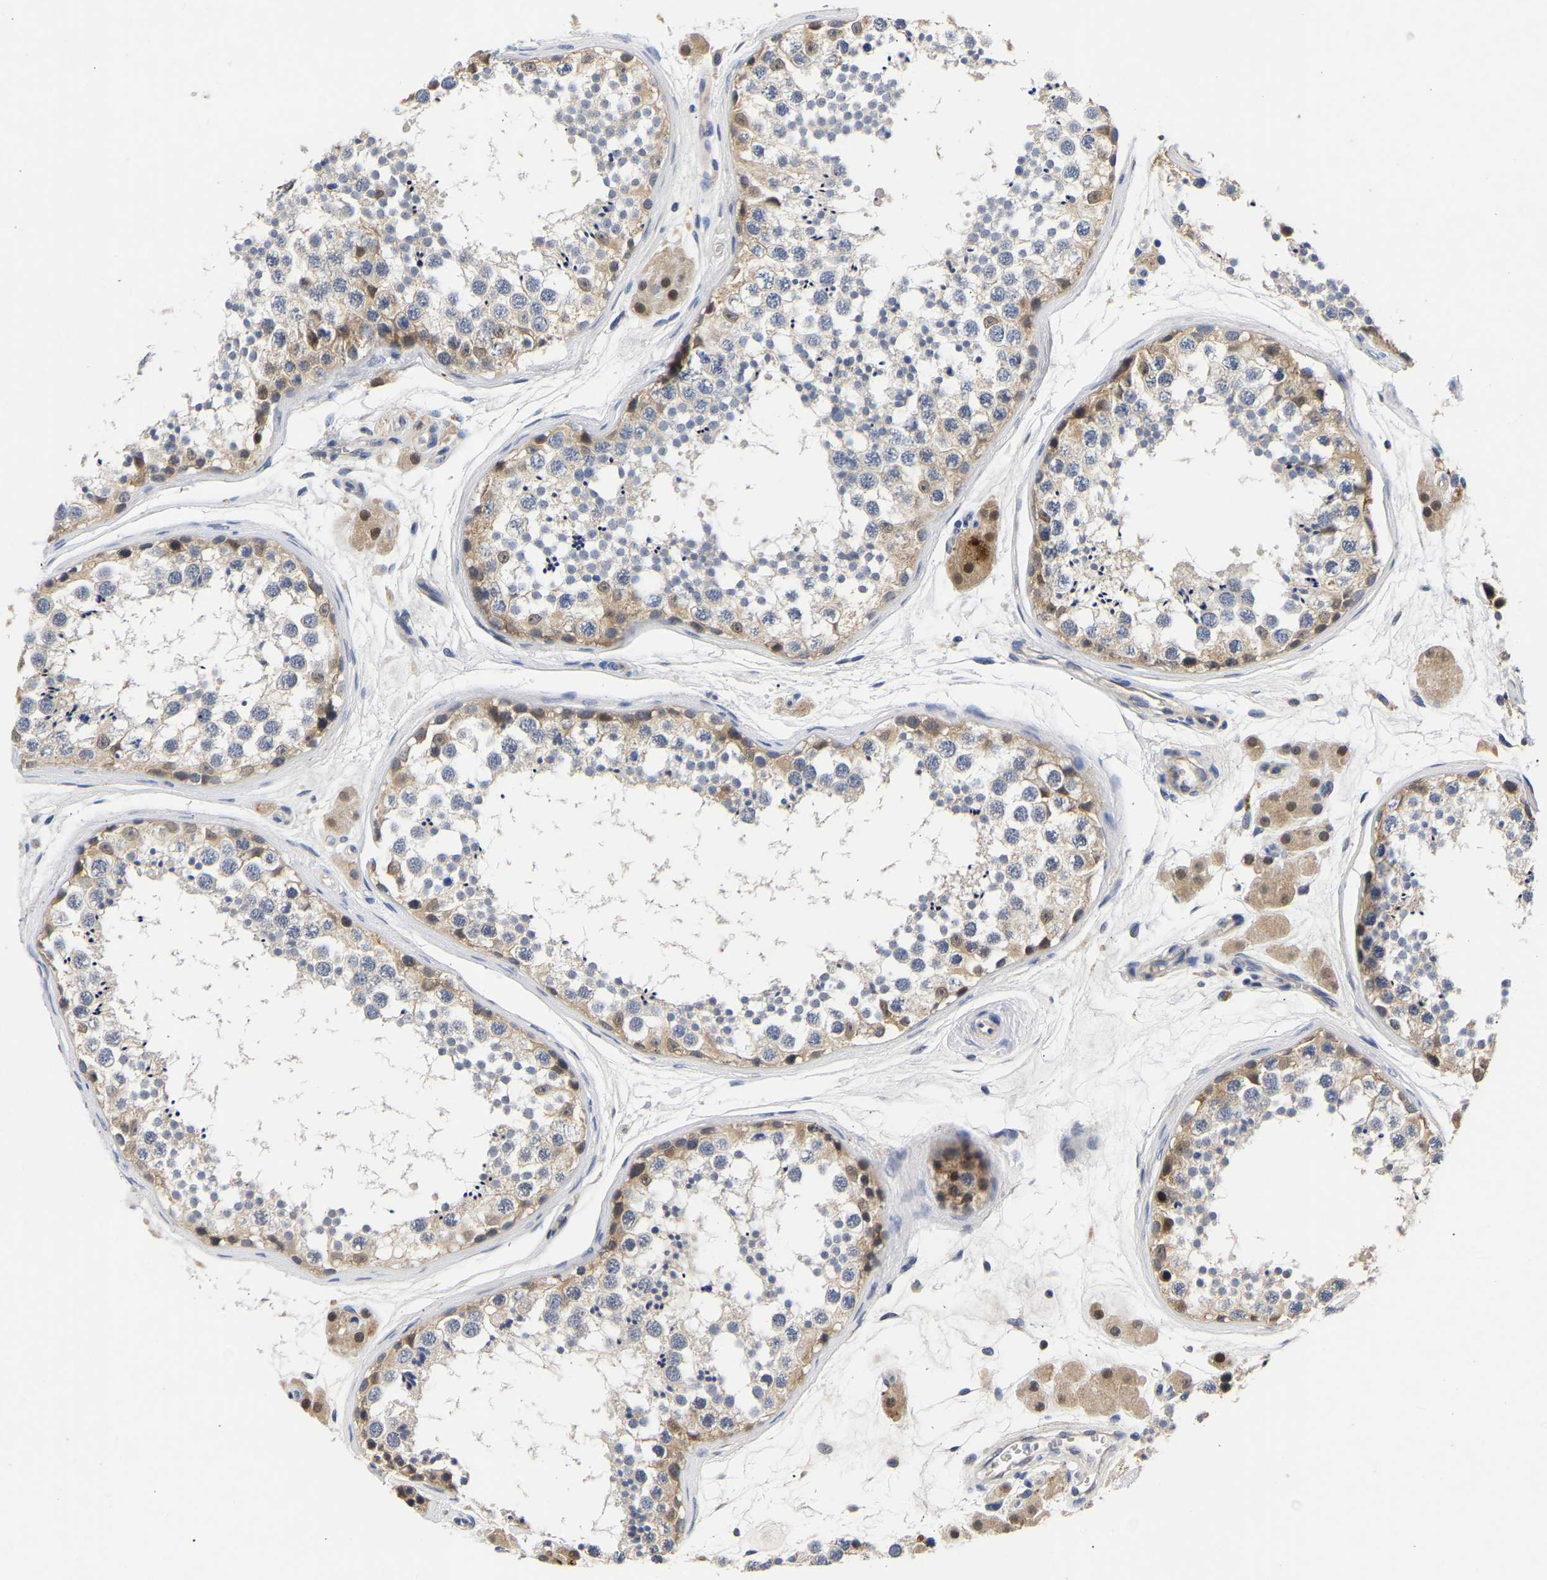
{"staining": {"intensity": "weak", "quantity": "<25%", "location": "cytoplasmic/membranous"}, "tissue": "testis", "cell_type": "Cells in seminiferous ducts", "image_type": "normal", "snomed": [{"axis": "morphology", "description": "Normal tissue, NOS"}, {"axis": "topography", "description": "Testis"}], "caption": "Immunohistochemistry of benign human testis exhibits no staining in cells in seminiferous ducts. Brightfield microscopy of immunohistochemistry (IHC) stained with DAB (3,3'-diaminobenzidine) (brown) and hematoxylin (blue), captured at high magnification.", "gene": "CCDC6", "patient": {"sex": "male", "age": 56}}